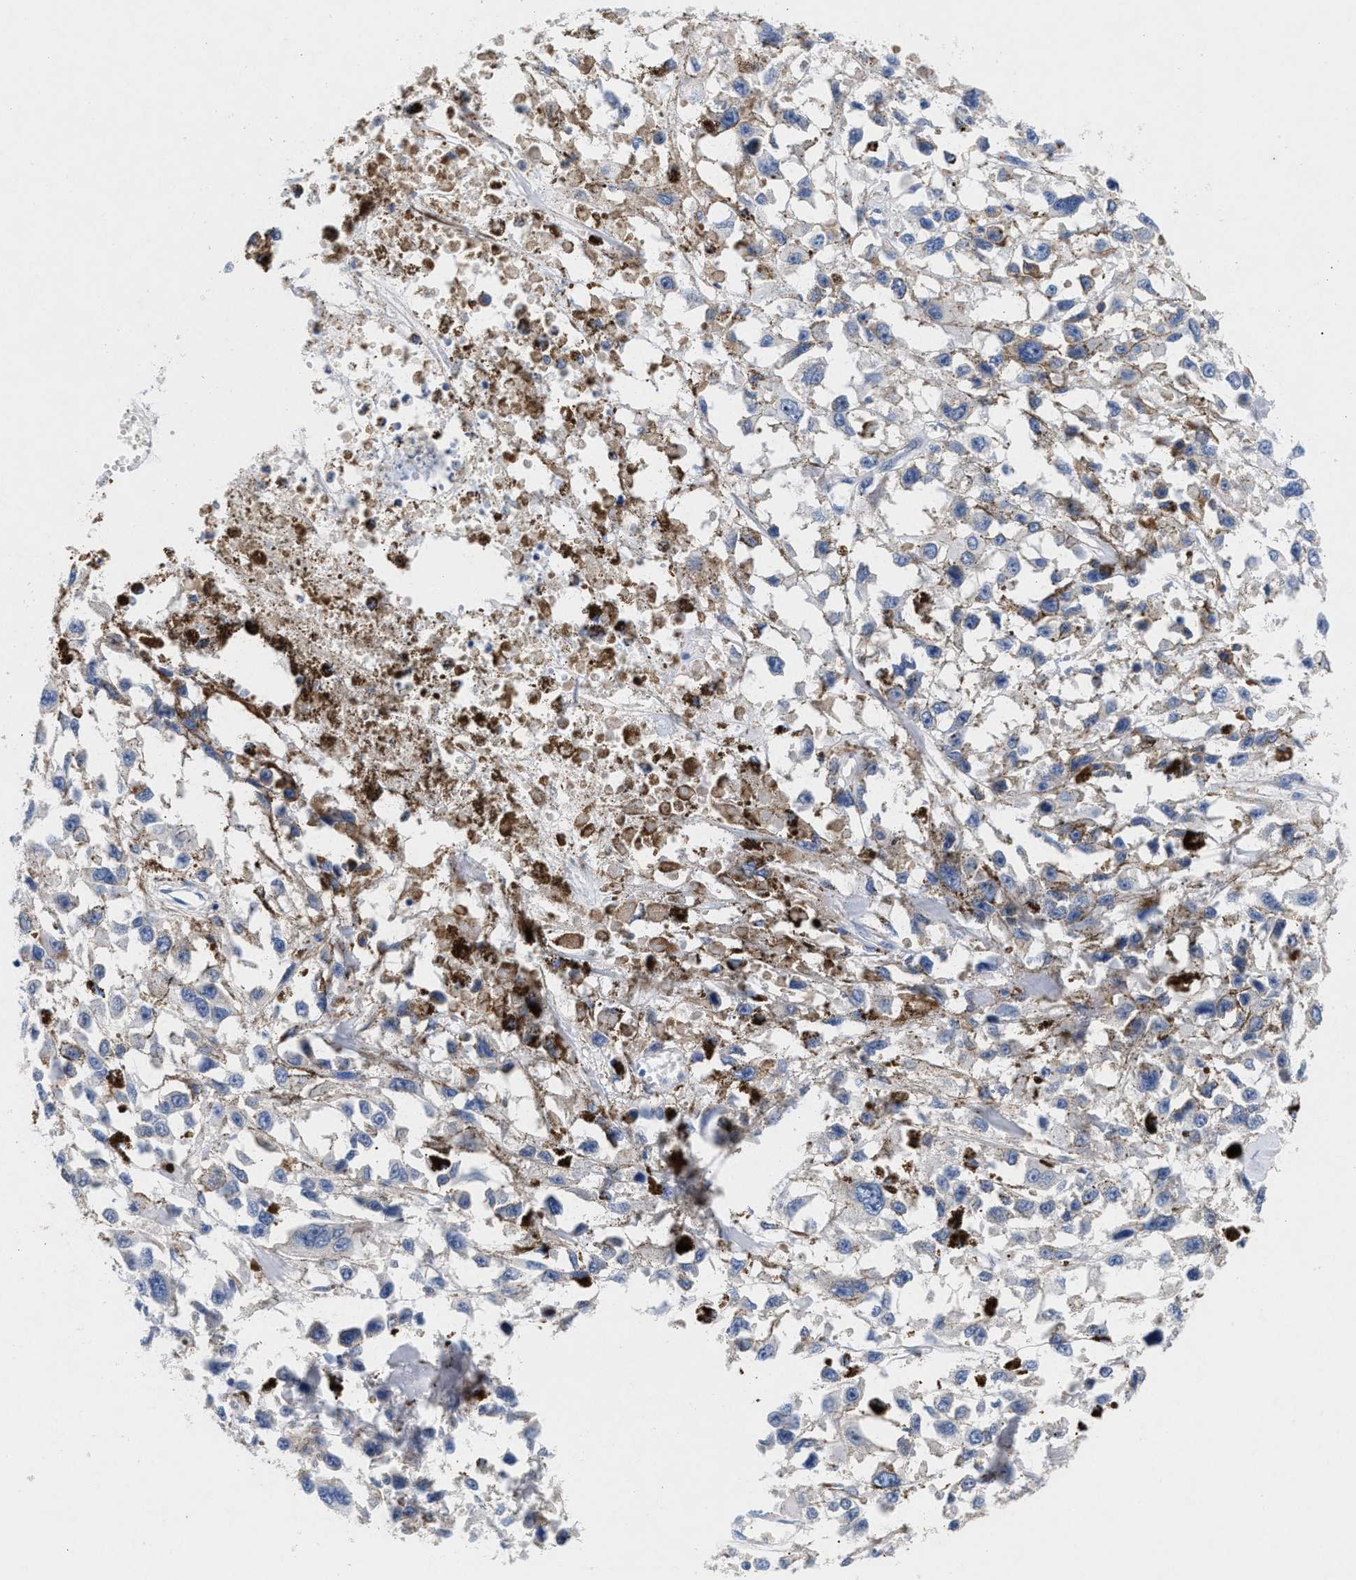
{"staining": {"intensity": "negative", "quantity": "none", "location": "none"}, "tissue": "melanoma", "cell_type": "Tumor cells", "image_type": "cancer", "snomed": [{"axis": "morphology", "description": "Malignant melanoma, Metastatic site"}, {"axis": "topography", "description": "Lymph node"}], "caption": "Tumor cells show no significant protein positivity in melanoma. Nuclei are stained in blue.", "gene": "GNAI3", "patient": {"sex": "male", "age": 59}}